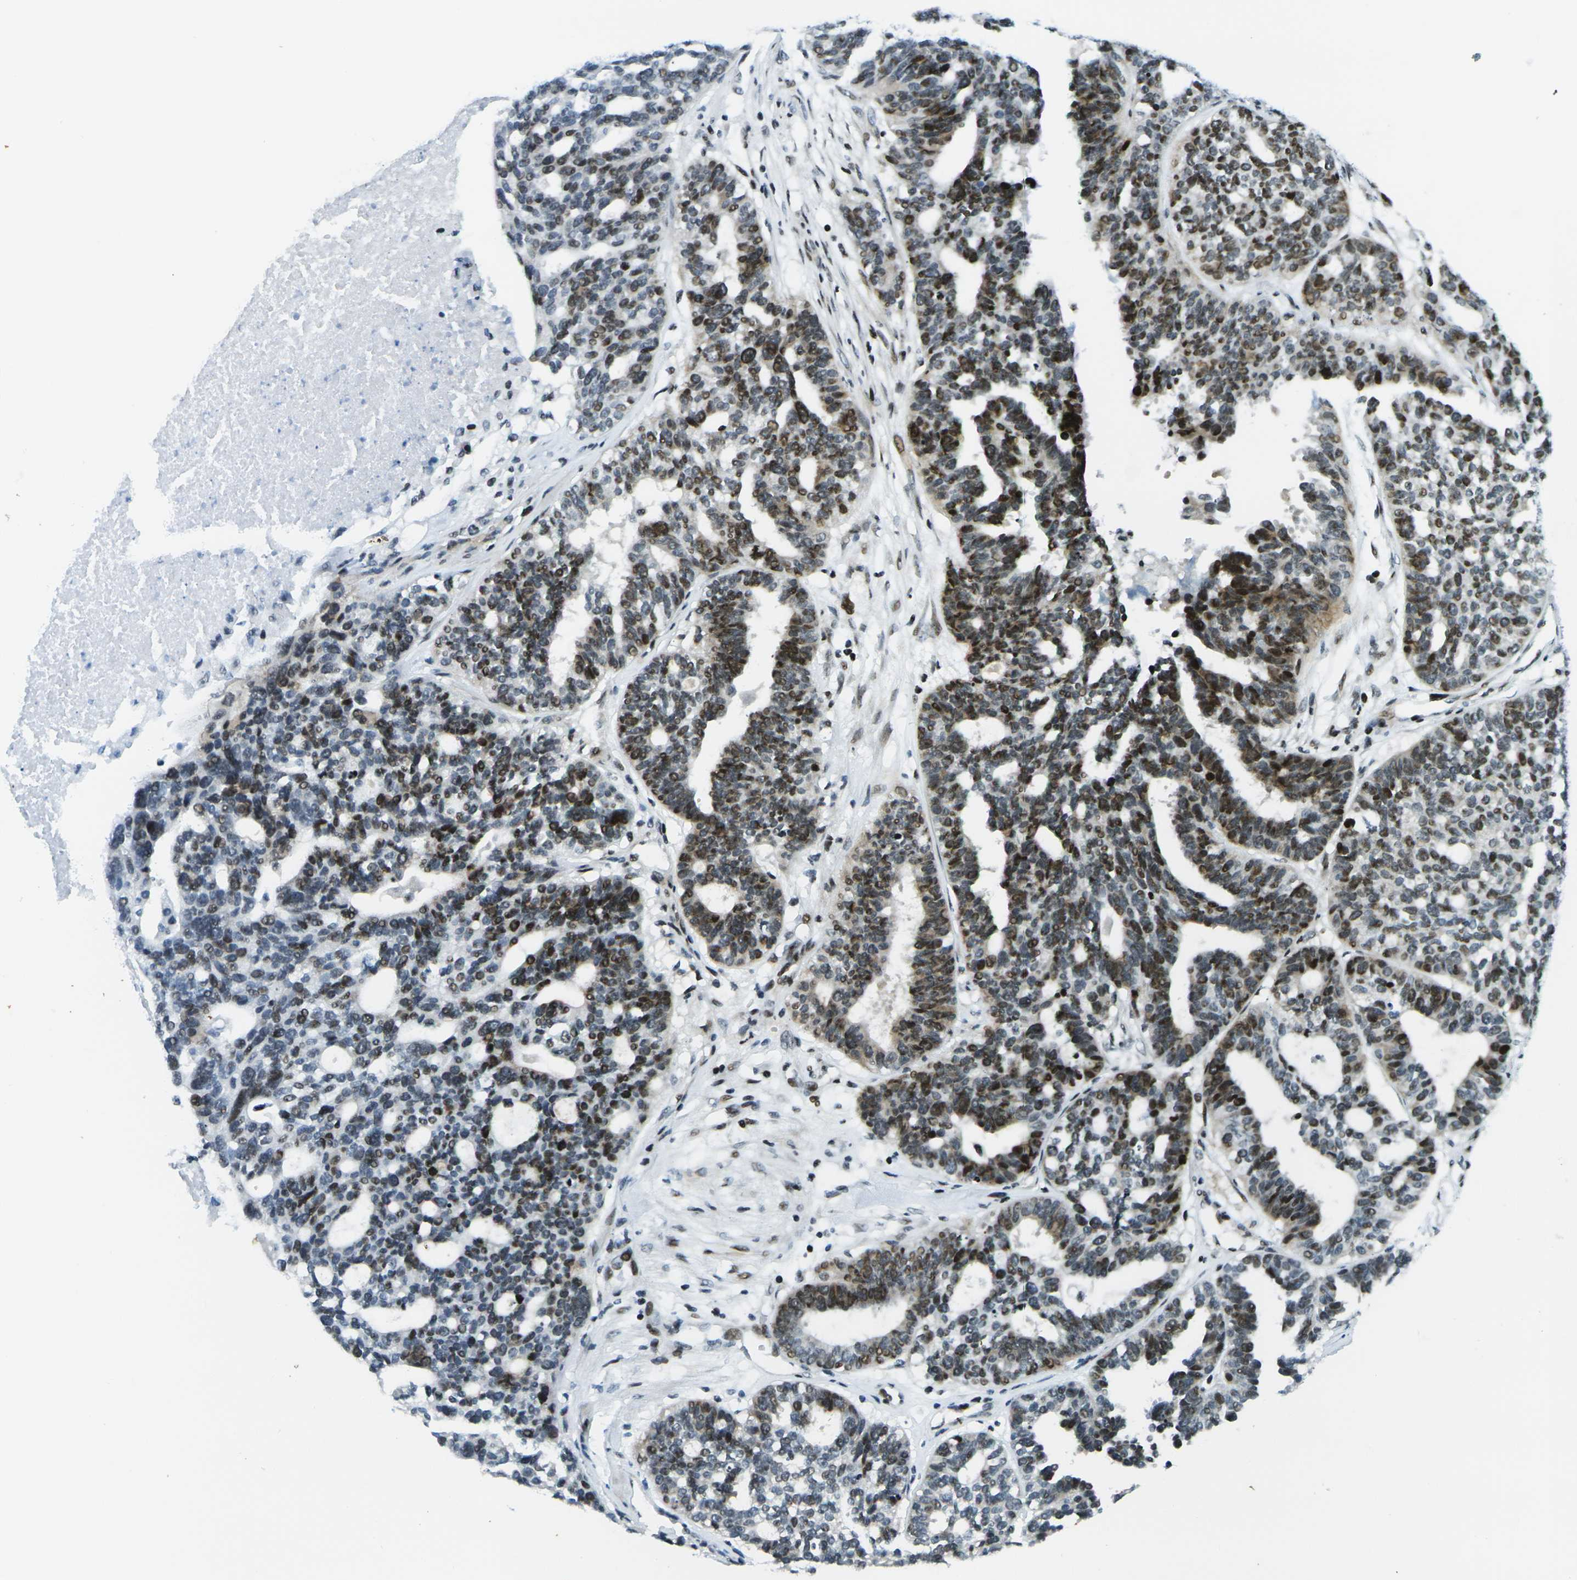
{"staining": {"intensity": "strong", "quantity": "25%-75%", "location": "nuclear"}, "tissue": "ovarian cancer", "cell_type": "Tumor cells", "image_type": "cancer", "snomed": [{"axis": "morphology", "description": "Cystadenocarcinoma, serous, NOS"}, {"axis": "topography", "description": "Ovary"}], "caption": "Immunohistochemical staining of serous cystadenocarcinoma (ovarian) demonstrates high levels of strong nuclear expression in about 25%-75% of tumor cells. (Brightfield microscopy of DAB IHC at high magnification).", "gene": "H3-3A", "patient": {"sex": "female", "age": 59}}